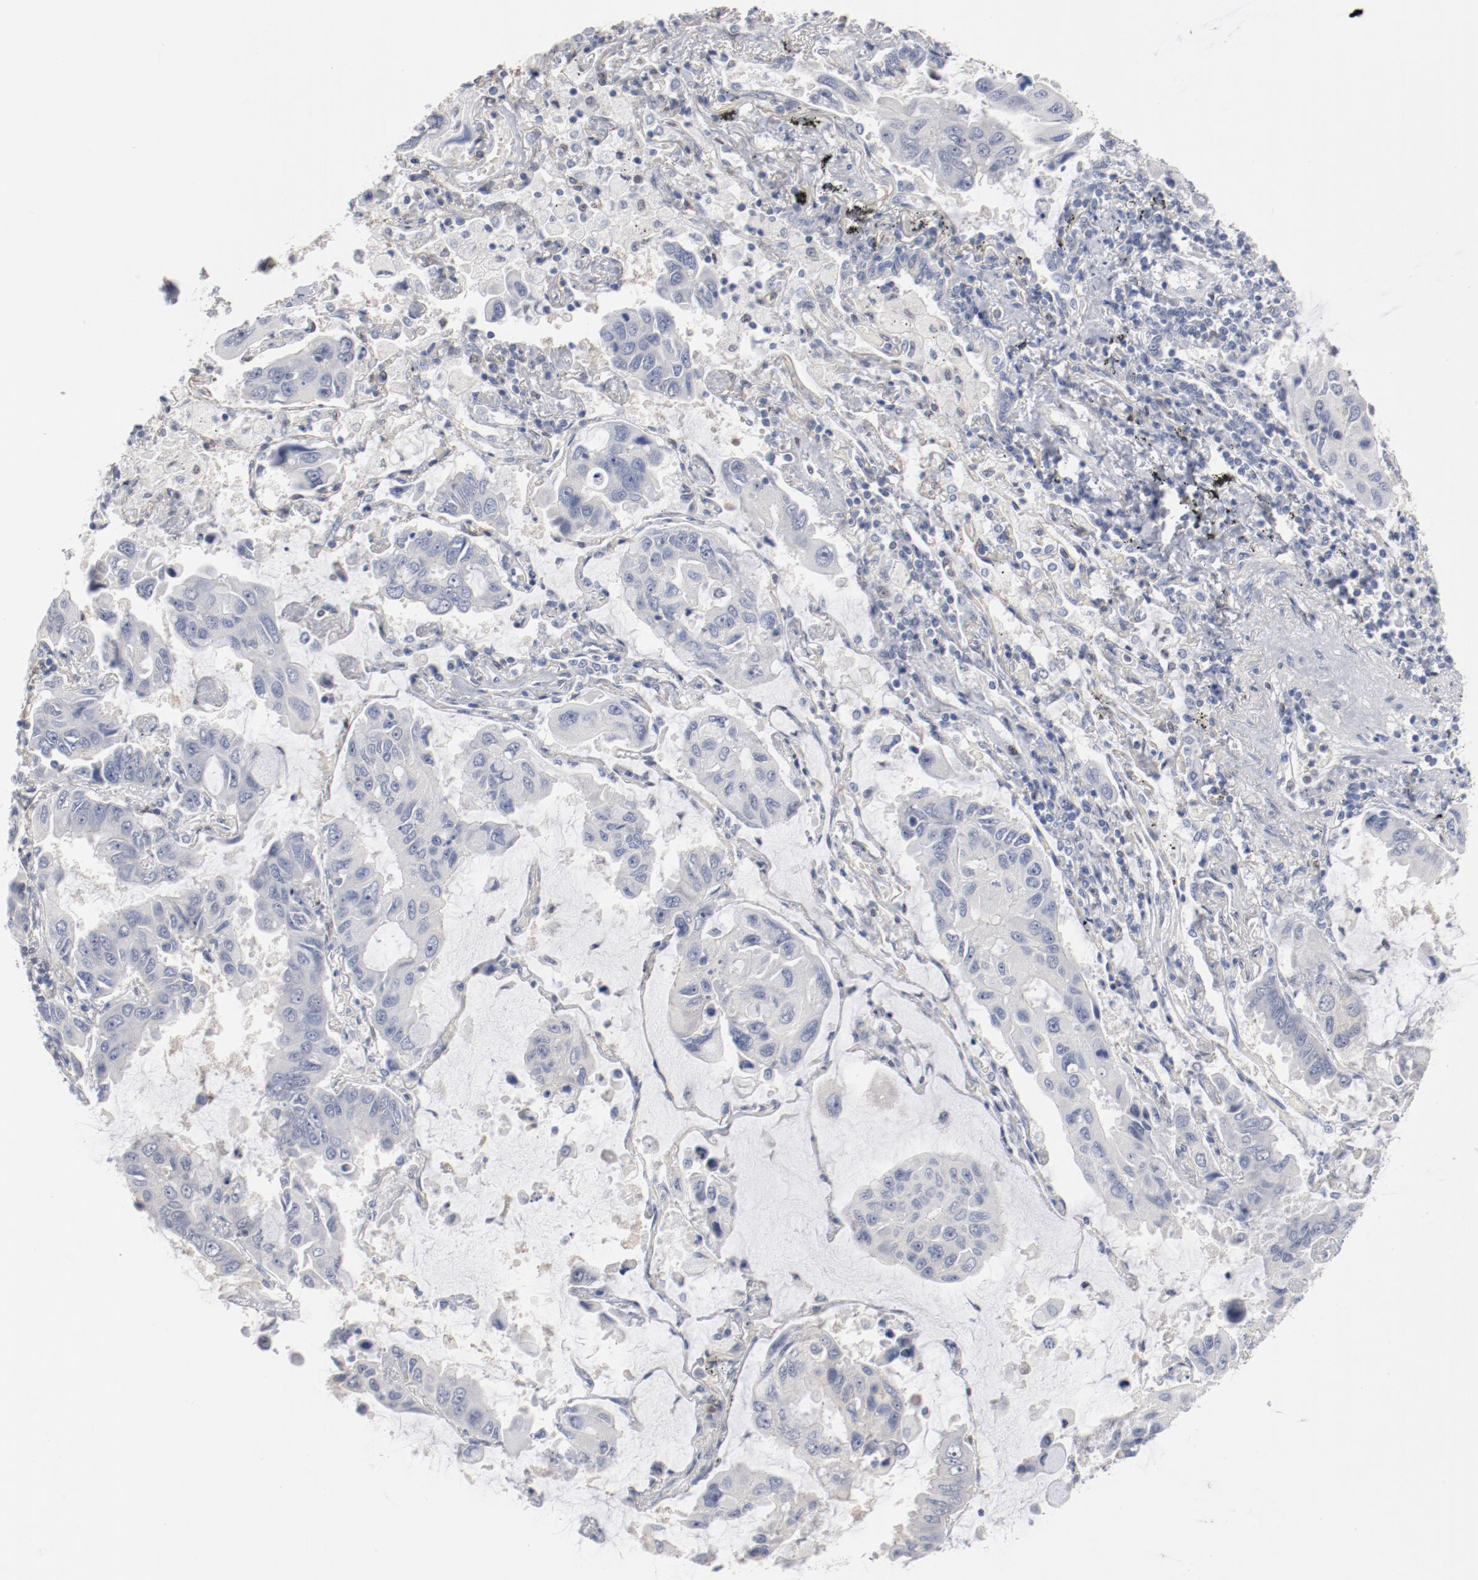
{"staining": {"intensity": "negative", "quantity": "none", "location": "none"}, "tissue": "lung cancer", "cell_type": "Tumor cells", "image_type": "cancer", "snomed": [{"axis": "morphology", "description": "Adenocarcinoma, NOS"}, {"axis": "topography", "description": "Lung"}], "caption": "High power microscopy photomicrograph of an IHC histopathology image of lung cancer (adenocarcinoma), revealing no significant expression in tumor cells.", "gene": "ZEB2", "patient": {"sex": "male", "age": 64}}